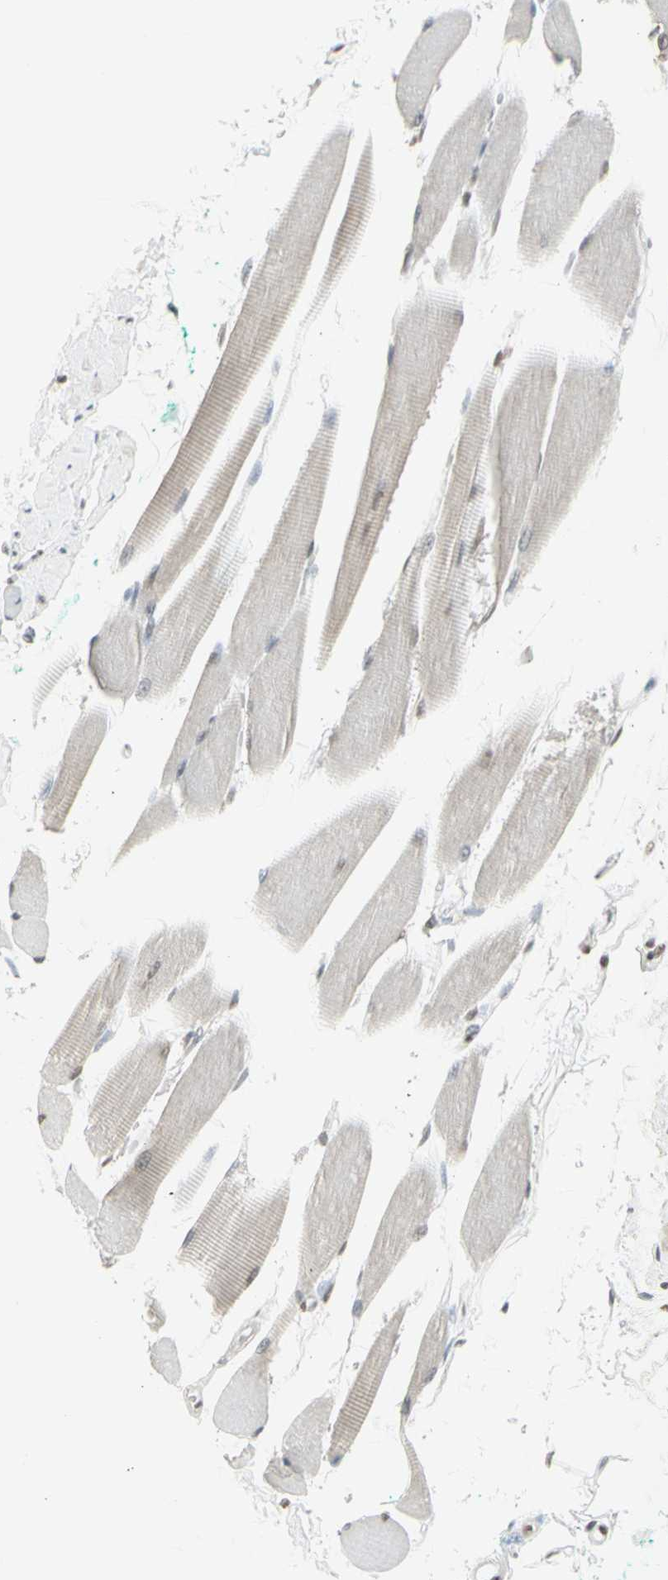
{"staining": {"intensity": "moderate", "quantity": "25%-75%", "location": "cytoplasmic/membranous,nuclear"}, "tissue": "skeletal muscle", "cell_type": "Myocytes", "image_type": "normal", "snomed": [{"axis": "morphology", "description": "Normal tissue, NOS"}, {"axis": "topography", "description": "Skeletal muscle"}, {"axis": "topography", "description": "Oral tissue"}, {"axis": "topography", "description": "Peripheral nerve tissue"}], "caption": "Immunohistochemistry of benign skeletal muscle exhibits medium levels of moderate cytoplasmic/membranous,nuclear expression in approximately 25%-75% of myocytes.", "gene": "TRIM28", "patient": {"sex": "female", "age": 84}}